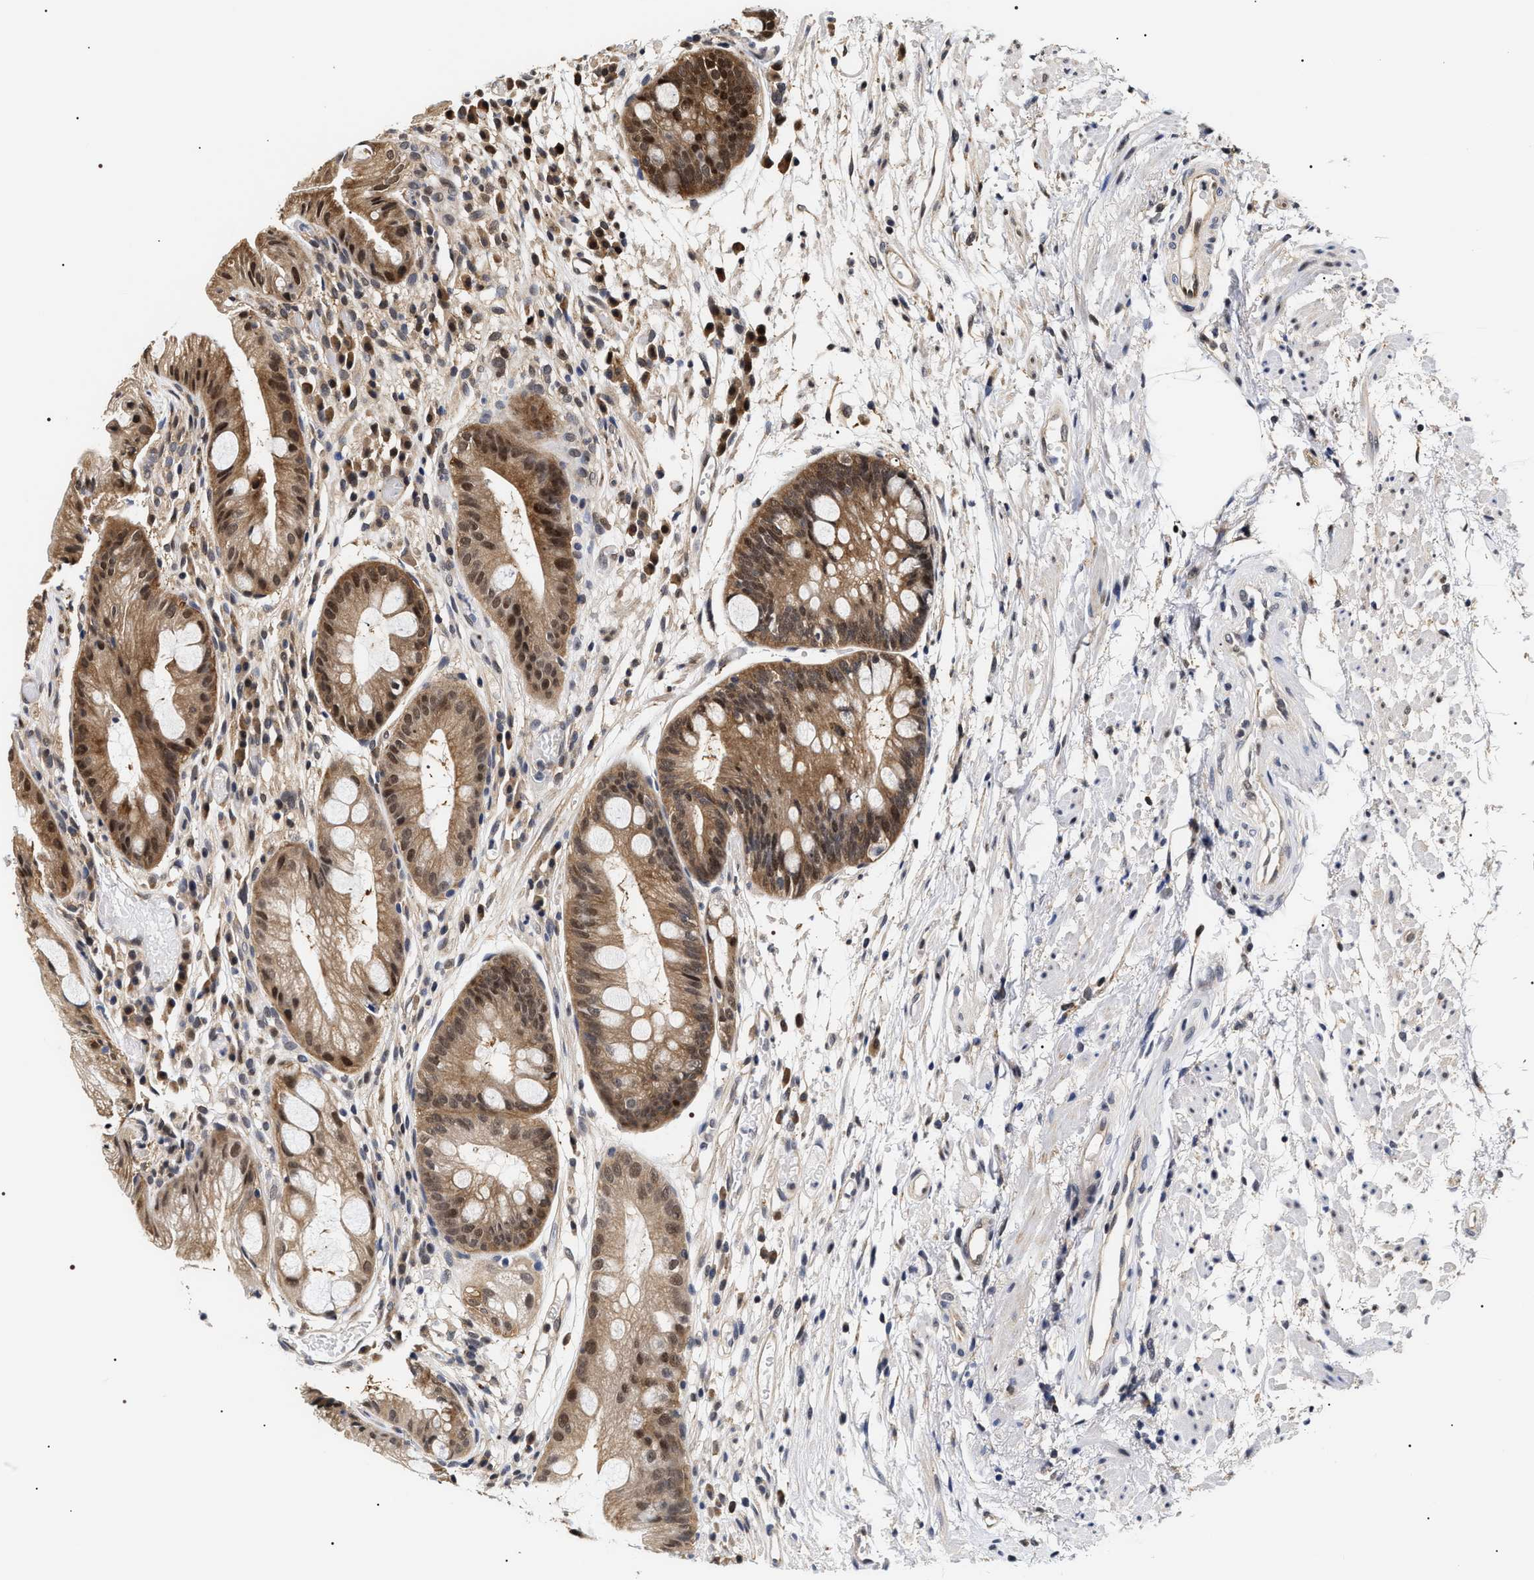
{"staining": {"intensity": "strong", "quantity": "25%-75%", "location": "cytoplasmic/membranous,nuclear"}, "tissue": "stomach", "cell_type": "Glandular cells", "image_type": "normal", "snomed": [{"axis": "morphology", "description": "Normal tissue, NOS"}, {"axis": "topography", "description": "Stomach, upper"}], "caption": "This histopathology image demonstrates immunohistochemistry (IHC) staining of unremarkable stomach, with high strong cytoplasmic/membranous,nuclear expression in approximately 25%-75% of glandular cells.", "gene": "BAG6", "patient": {"sex": "male", "age": 72}}